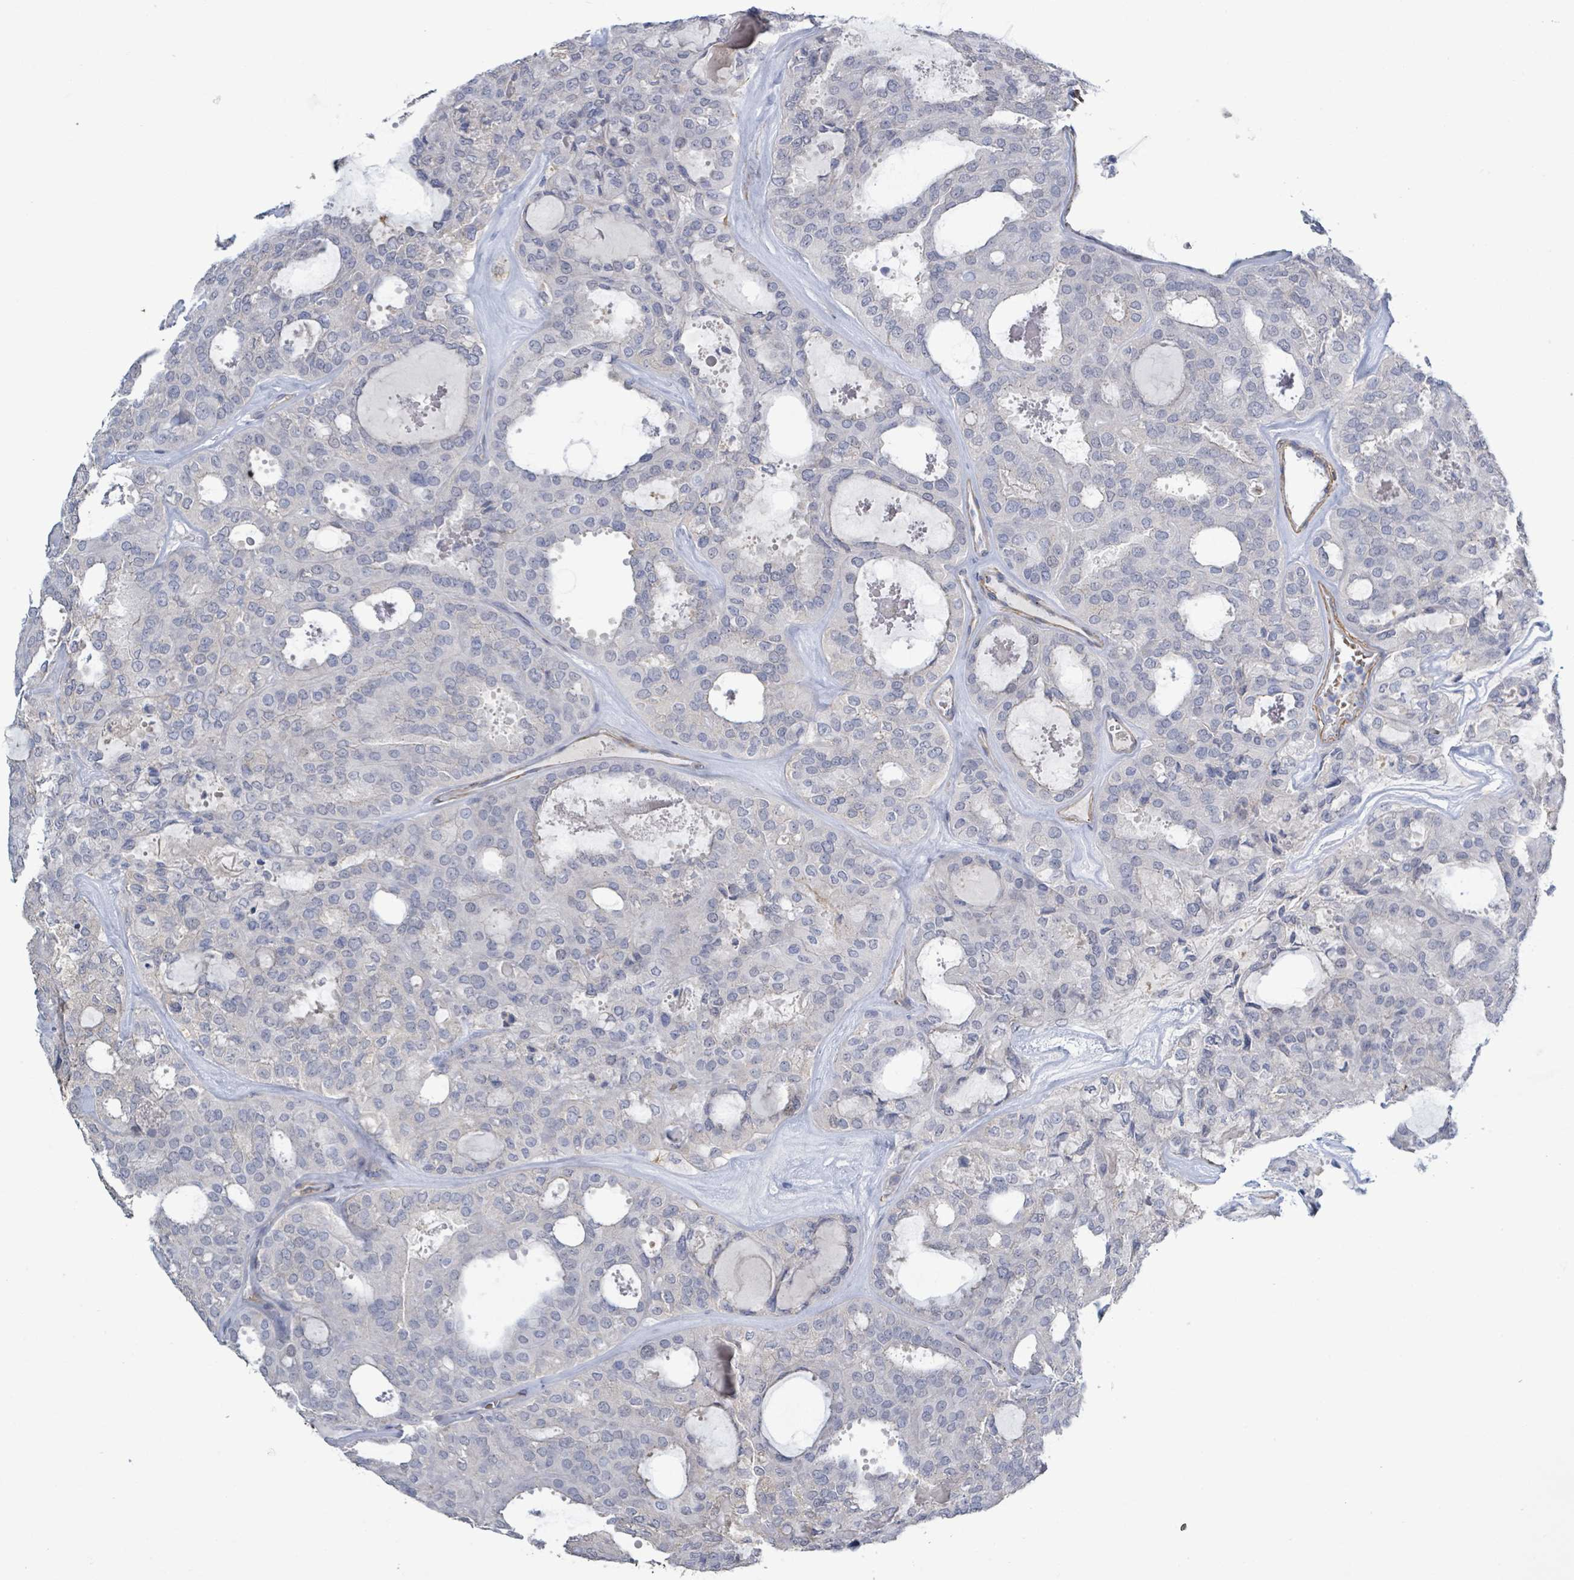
{"staining": {"intensity": "negative", "quantity": "none", "location": "none"}, "tissue": "thyroid cancer", "cell_type": "Tumor cells", "image_type": "cancer", "snomed": [{"axis": "morphology", "description": "Follicular adenoma carcinoma, NOS"}, {"axis": "topography", "description": "Thyroid gland"}], "caption": "Follicular adenoma carcinoma (thyroid) was stained to show a protein in brown. There is no significant staining in tumor cells. (Brightfield microscopy of DAB immunohistochemistry at high magnification).", "gene": "DMRTC1B", "patient": {"sex": "male", "age": 75}}